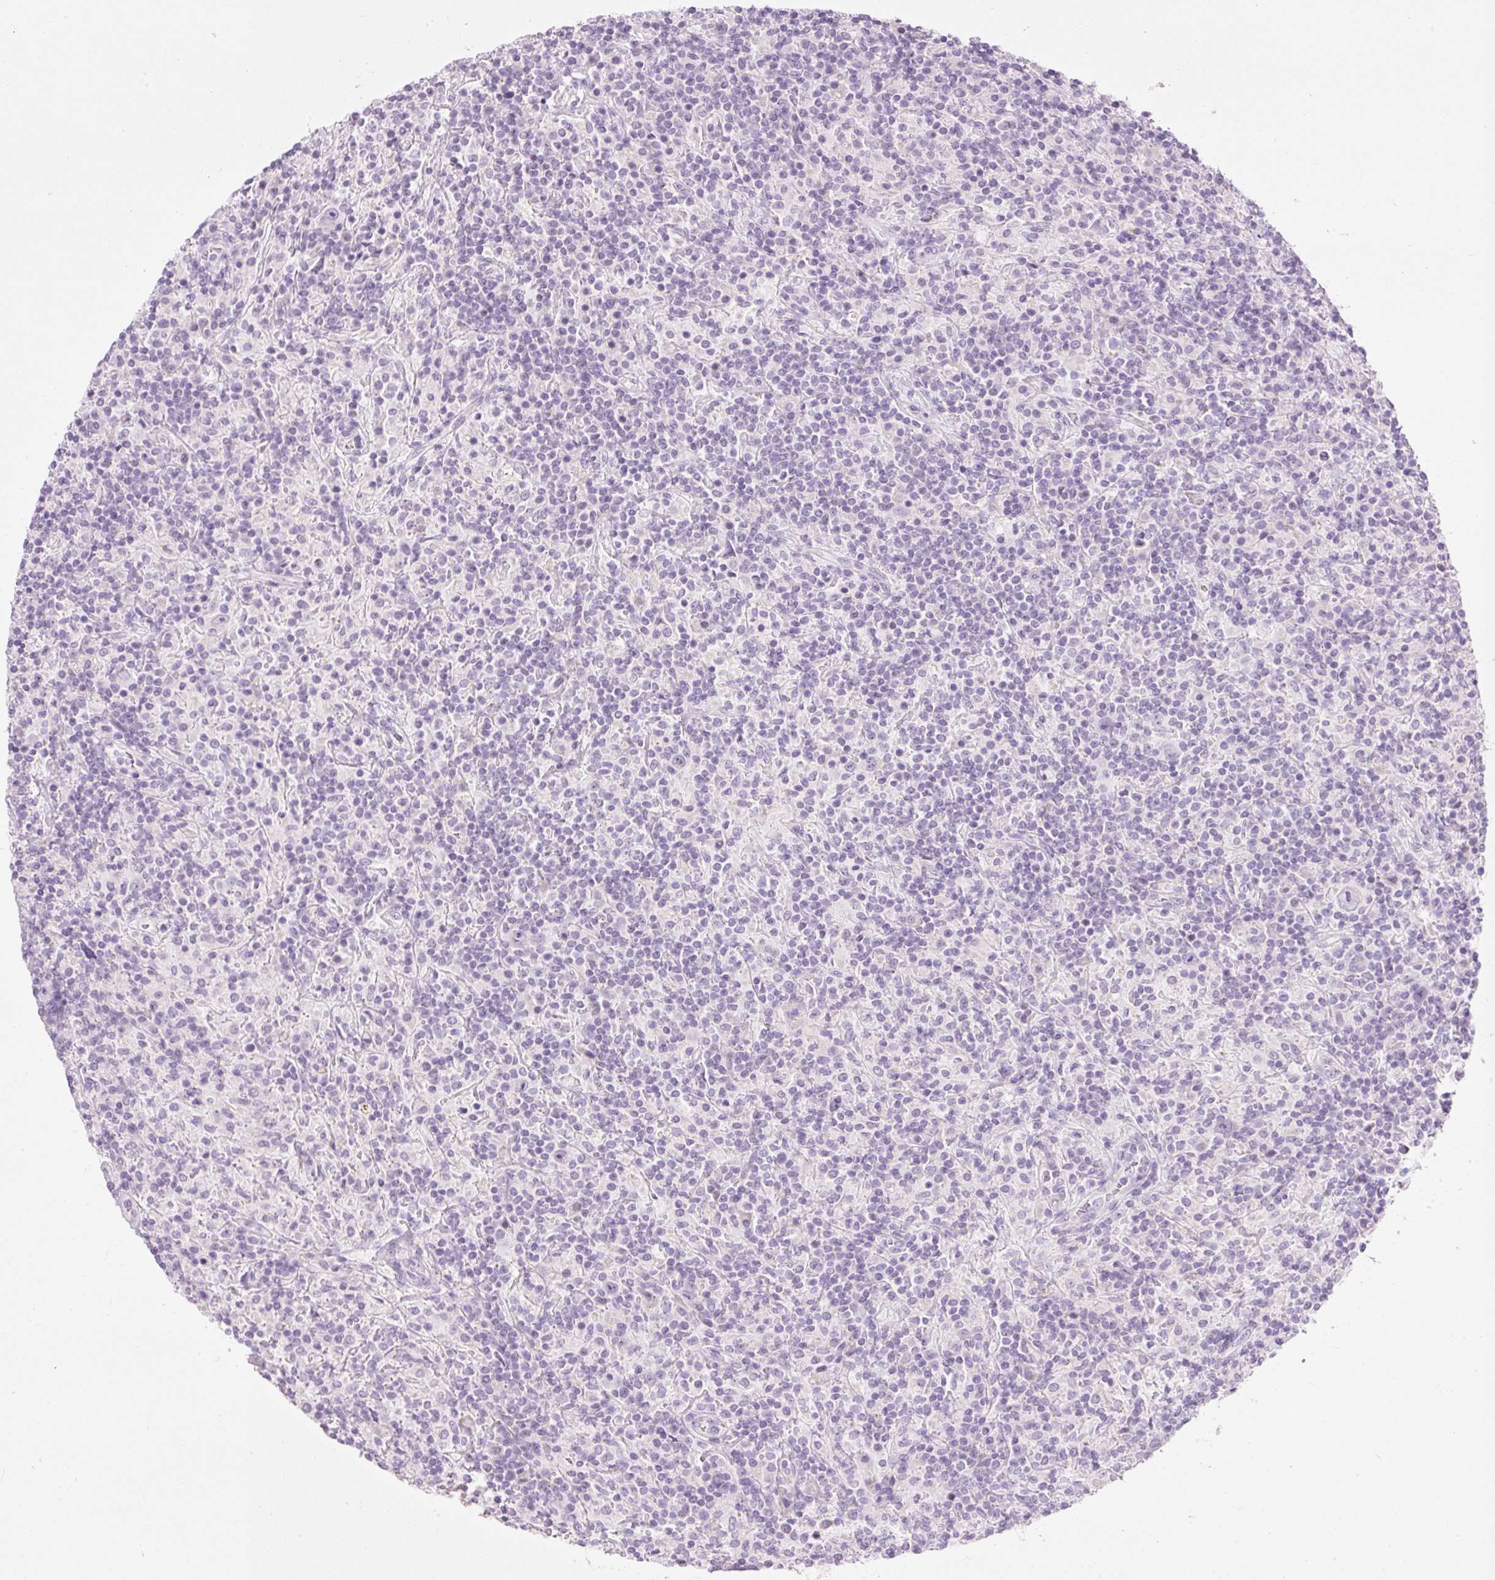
{"staining": {"intensity": "negative", "quantity": "none", "location": "none"}, "tissue": "lymphoma", "cell_type": "Tumor cells", "image_type": "cancer", "snomed": [{"axis": "morphology", "description": "Hodgkin's disease, NOS"}, {"axis": "topography", "description": "Lymph node"}], "caption": "This is an immunohistochemistry (IHC) photomicrograph of lymphoma. There is no positivity in tumor cells.", "gene": "CARD16", "patient": {"sex": "male", "age": 70}}